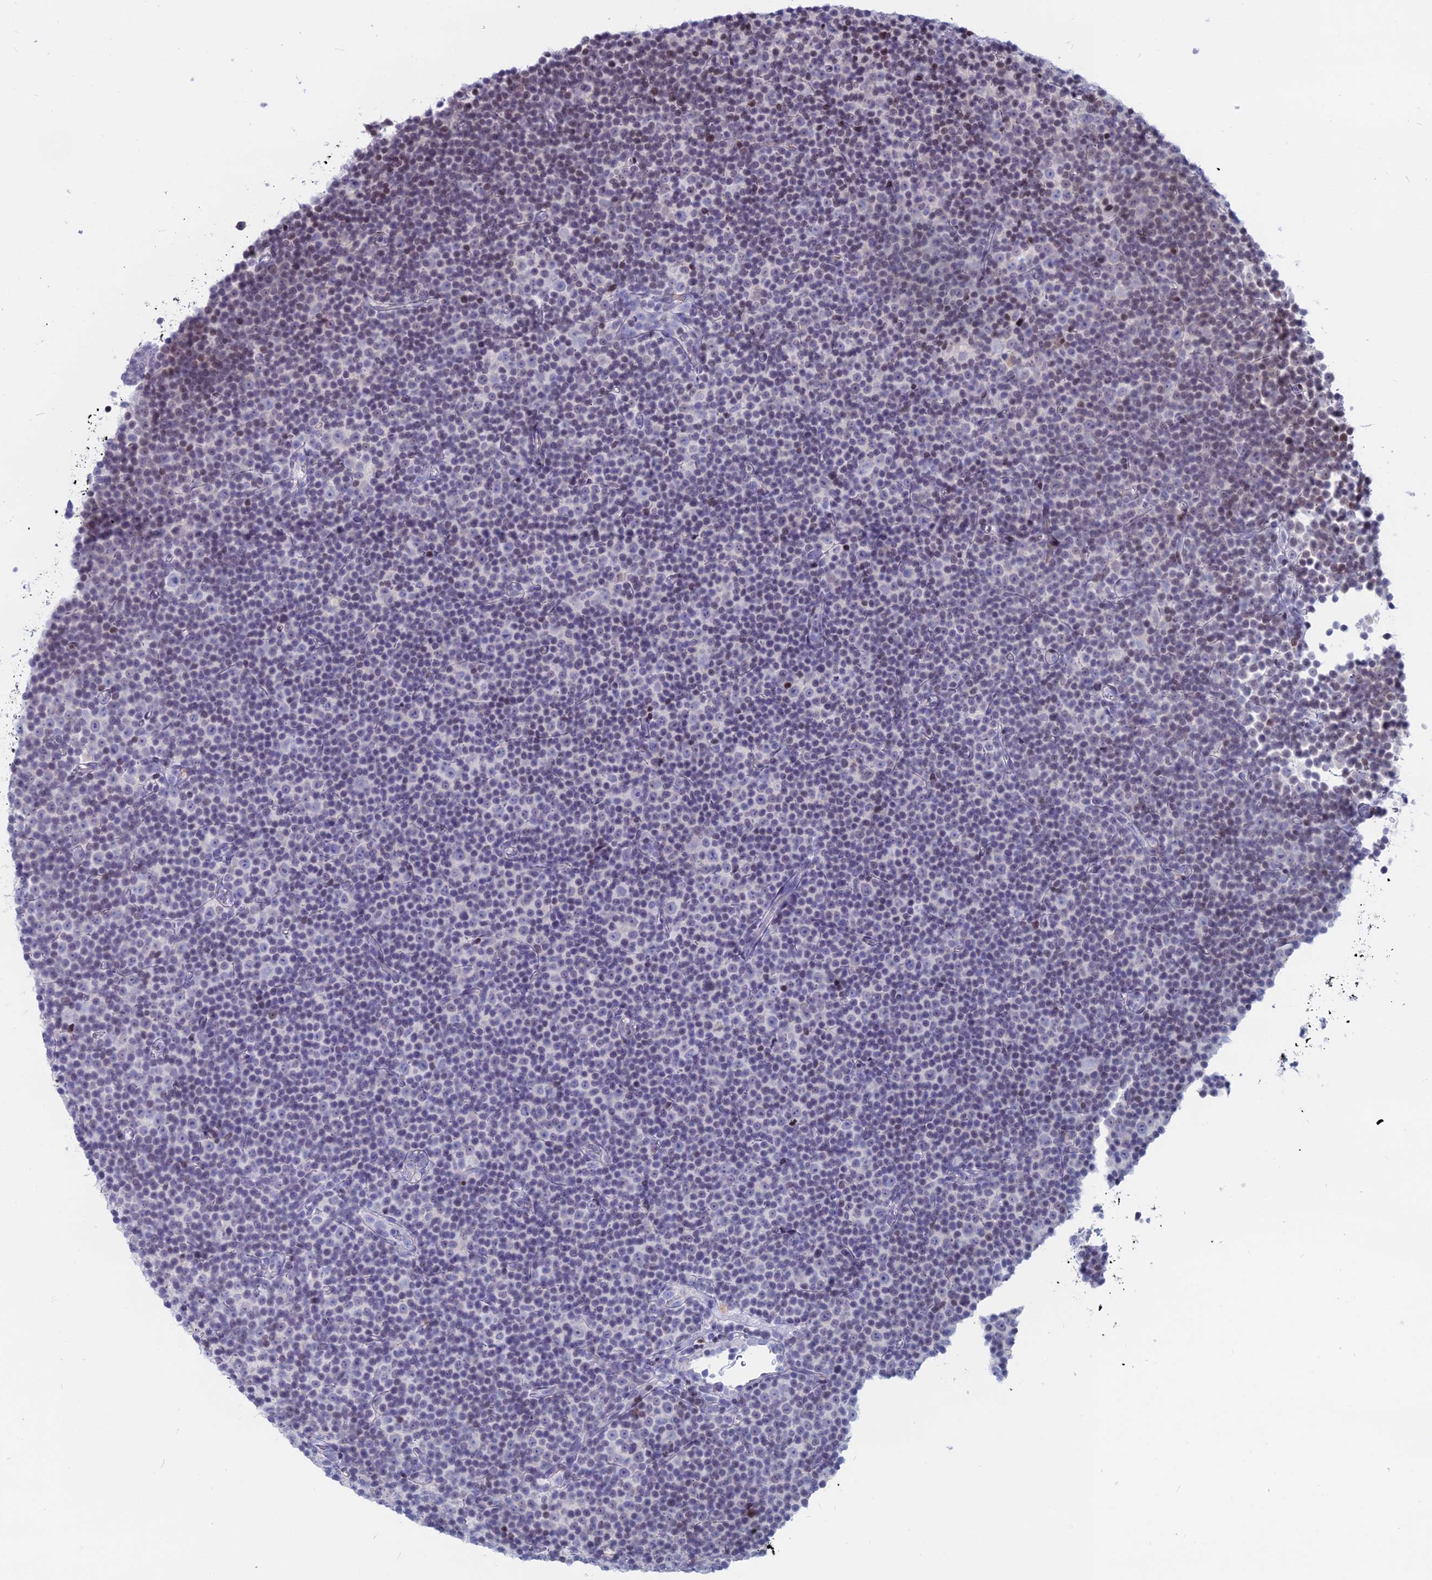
{"staining": {"intensity": "negative", "quantity": "none", "location": "none"}, "tissue": "lymphoma", "cell_type": "Tumor cells", "image_type": "cancer", "snomed": [{"axis": "morphology", "description": "Malignant lymphoma, non-Hodgkin's type, Low grade"}, {"axis": "topography", "description": "Lymph node"}], "caption": "An IHC image of low-grade malignant lymphoma, non-Hodgkin's type is shown. There is no staining in tumor cells of low-grade malignant lymphoma, non-Hodgkin's type.", "gene": "CERS6", "patient": {"sex": "female", "age": 67}}